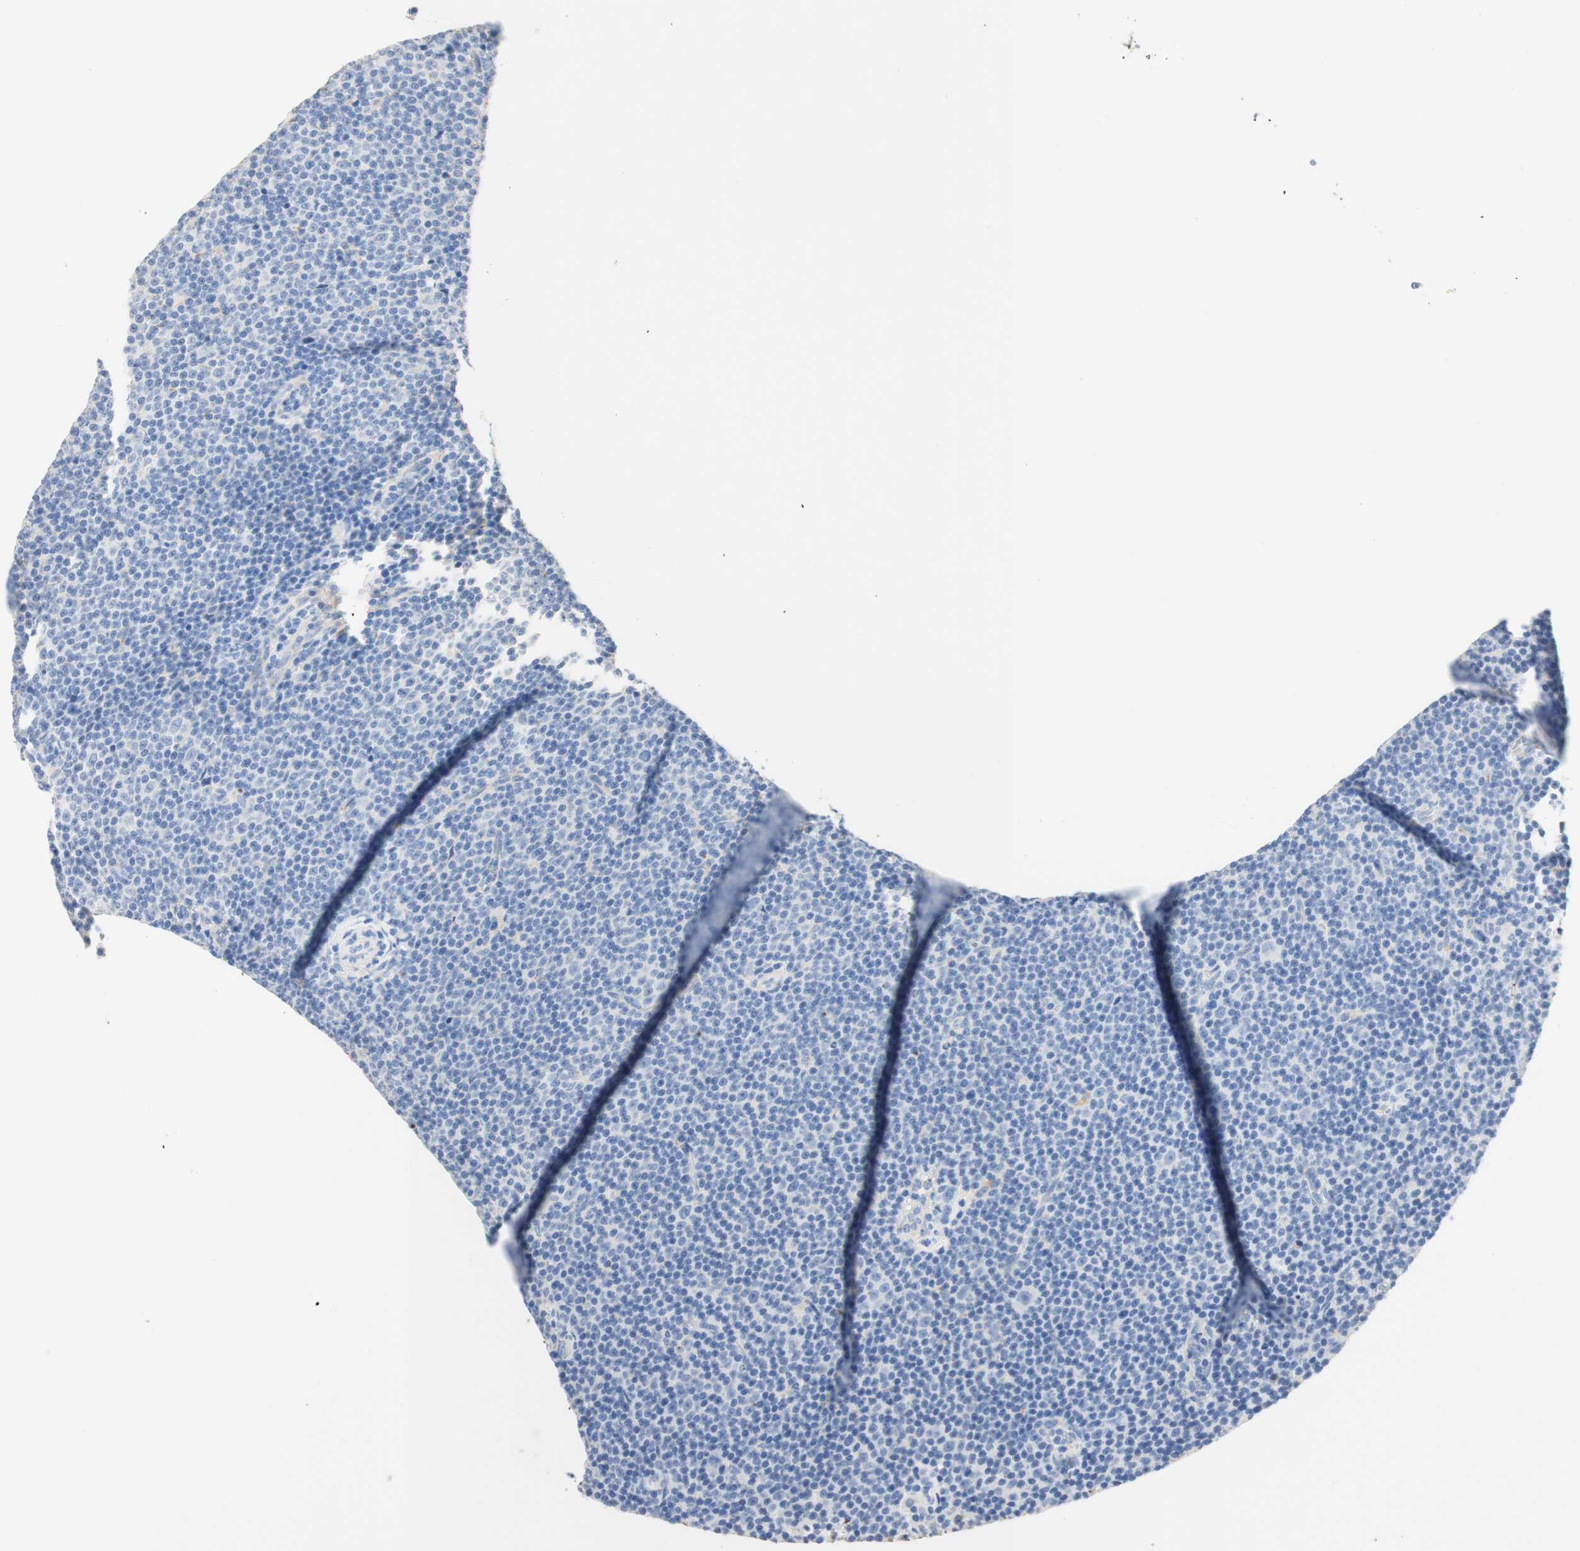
{"staining": {"intensity": "negative", "quantity": "none", "location": "none"}, "tissue": "lymphoma", "cell_type": "Tumor cells", "image_type": "cancer", "snomed": [{"axis": "morphology", "description": "Malignant lymphoma, non-Hodgkin's type, Low grade"}, {"axis": "topography", "description": "Lymph node"}], "caption": "This is an immunohistochemistry (IHC) image of low-grade malignant lymphoma, non-Hodgkin's type. There is no positivity in tumor cells.", "gene": "CD63", "patient": {"sex": "female", "age": 67}}